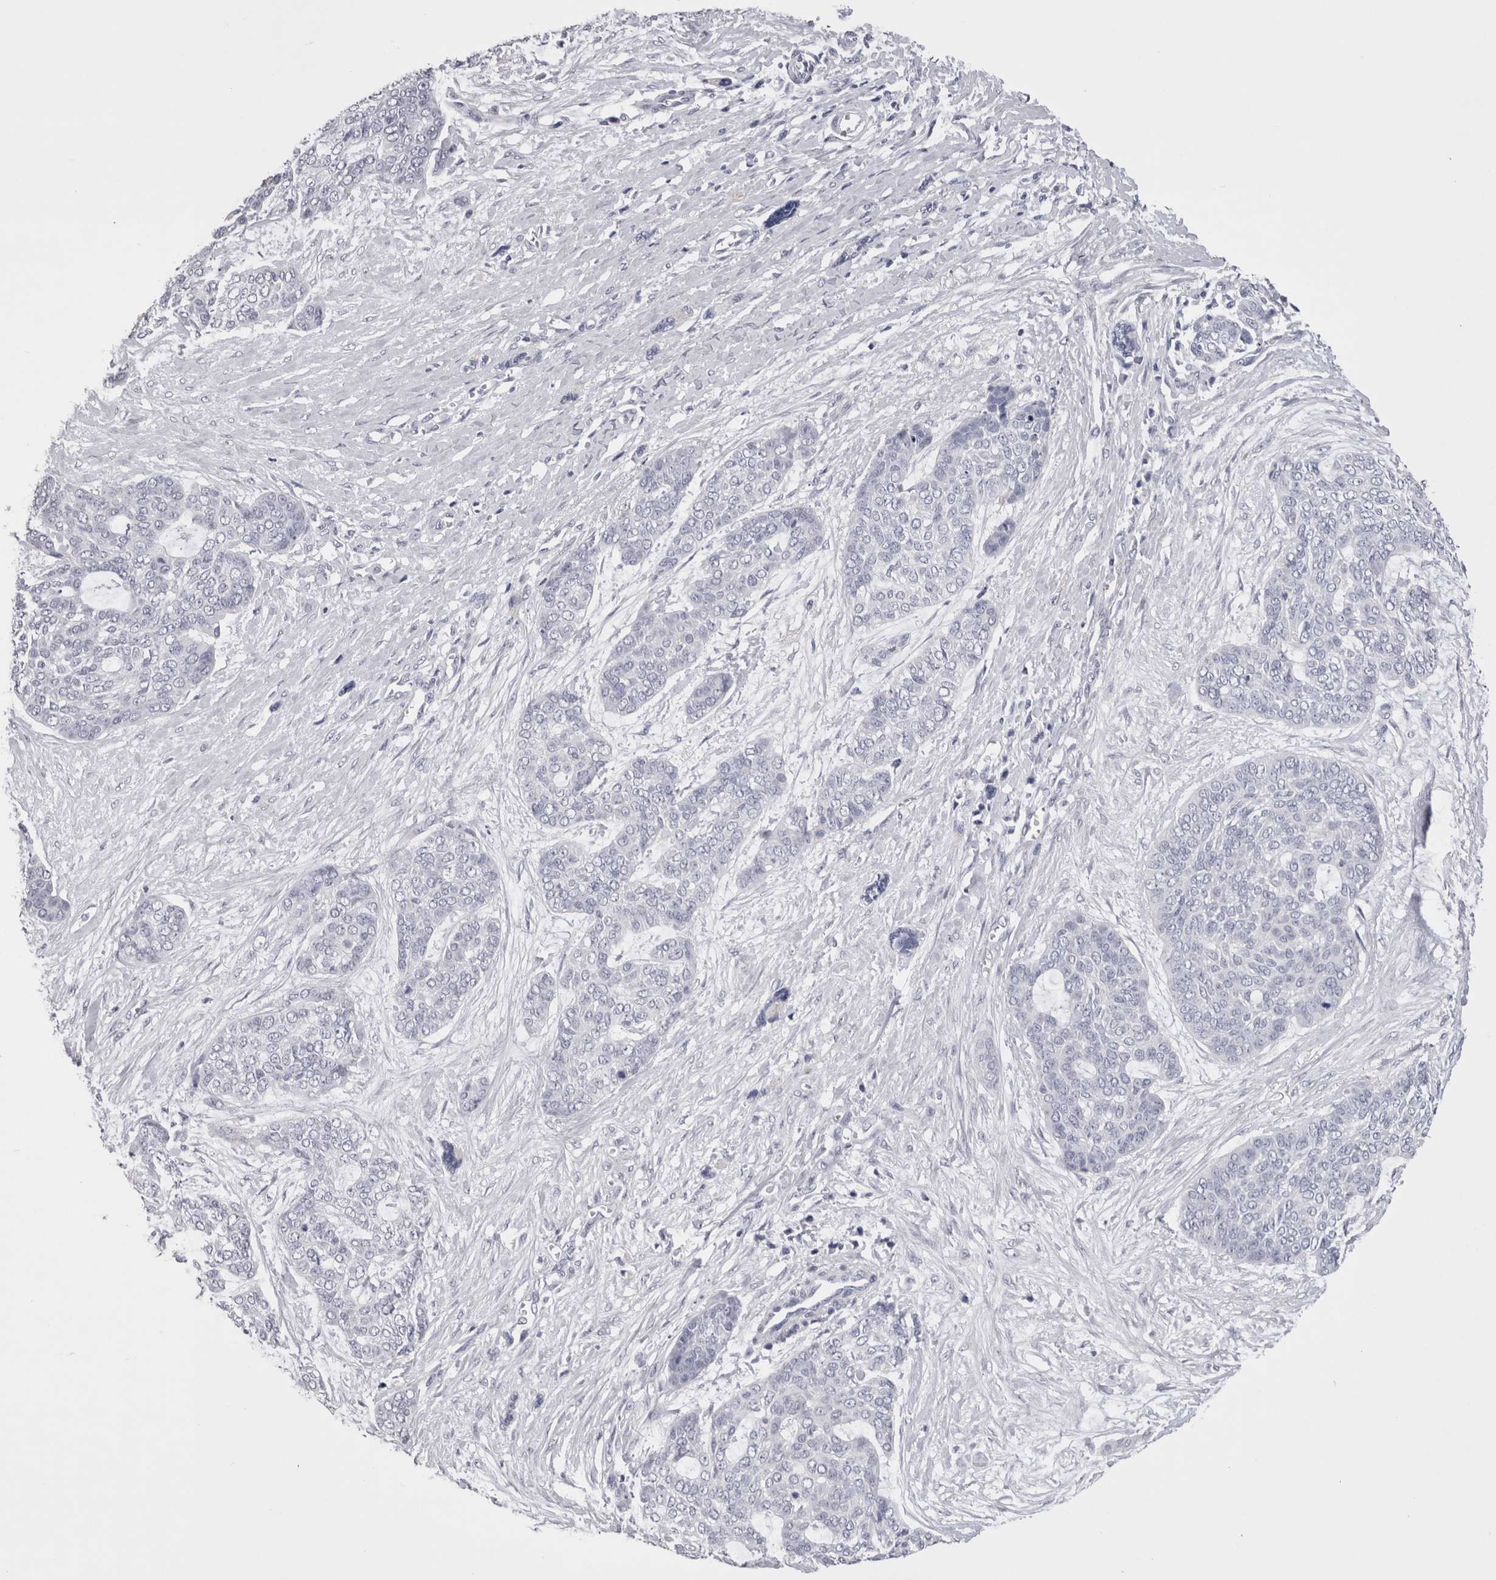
{"staining": {"intensity": "negative", "quantity": "none", "location": "none"}, "tissue": "skin cancer", "cell_type": "Tumor cells", "image_type": "cancer", "snomed": [{"axis": "morphology", "description": "Basal cell carcinoma"}, {"axis": "topography", "description": "Skin"}], "caption": "Tumor cells are negative for protein expression in human skin basal cell carcinoma.", "gene": "PWP2", "patient": {"sex": "female", "age": 64}}